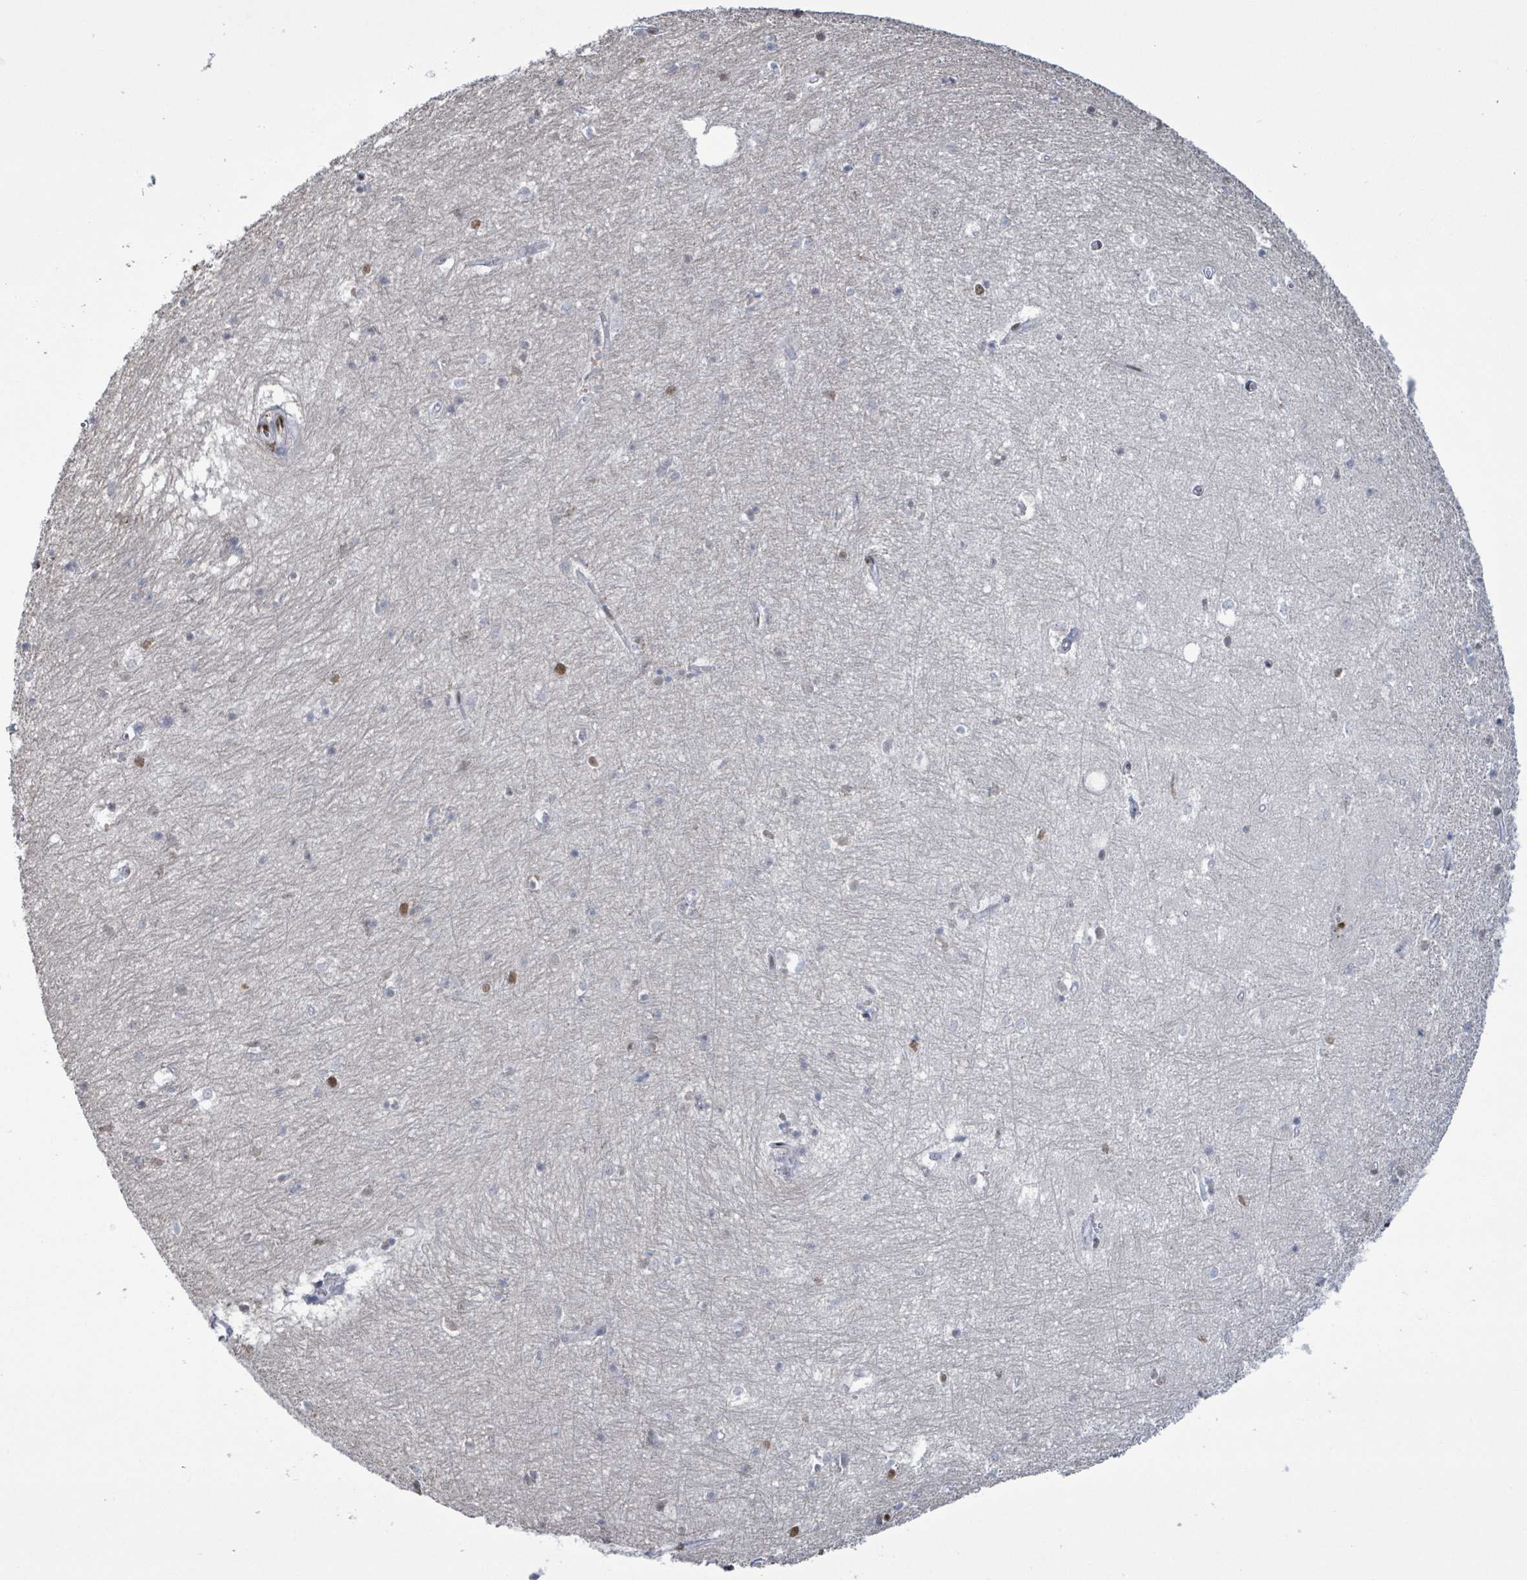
{"staining": {"intensity": "strong", "quantity": "<25%", "location": "nuclear"}, "tissue": "hippocampus", "cell_type": "Glial cells", "image_type": "normal", "snomed": [{"axis": "morphology", "description": "Normal tissue, NOS"}, {"axis": "topography", "description": "Hippocampus"}], "caption": "A high-resolution photomicrograph shows IHC staining of normal hippocampus, which displays strong nuclear staining in approximately <25% of glial cells.", "gene": "SAMD14", "patient": {"sex": "female", "age": 64}}